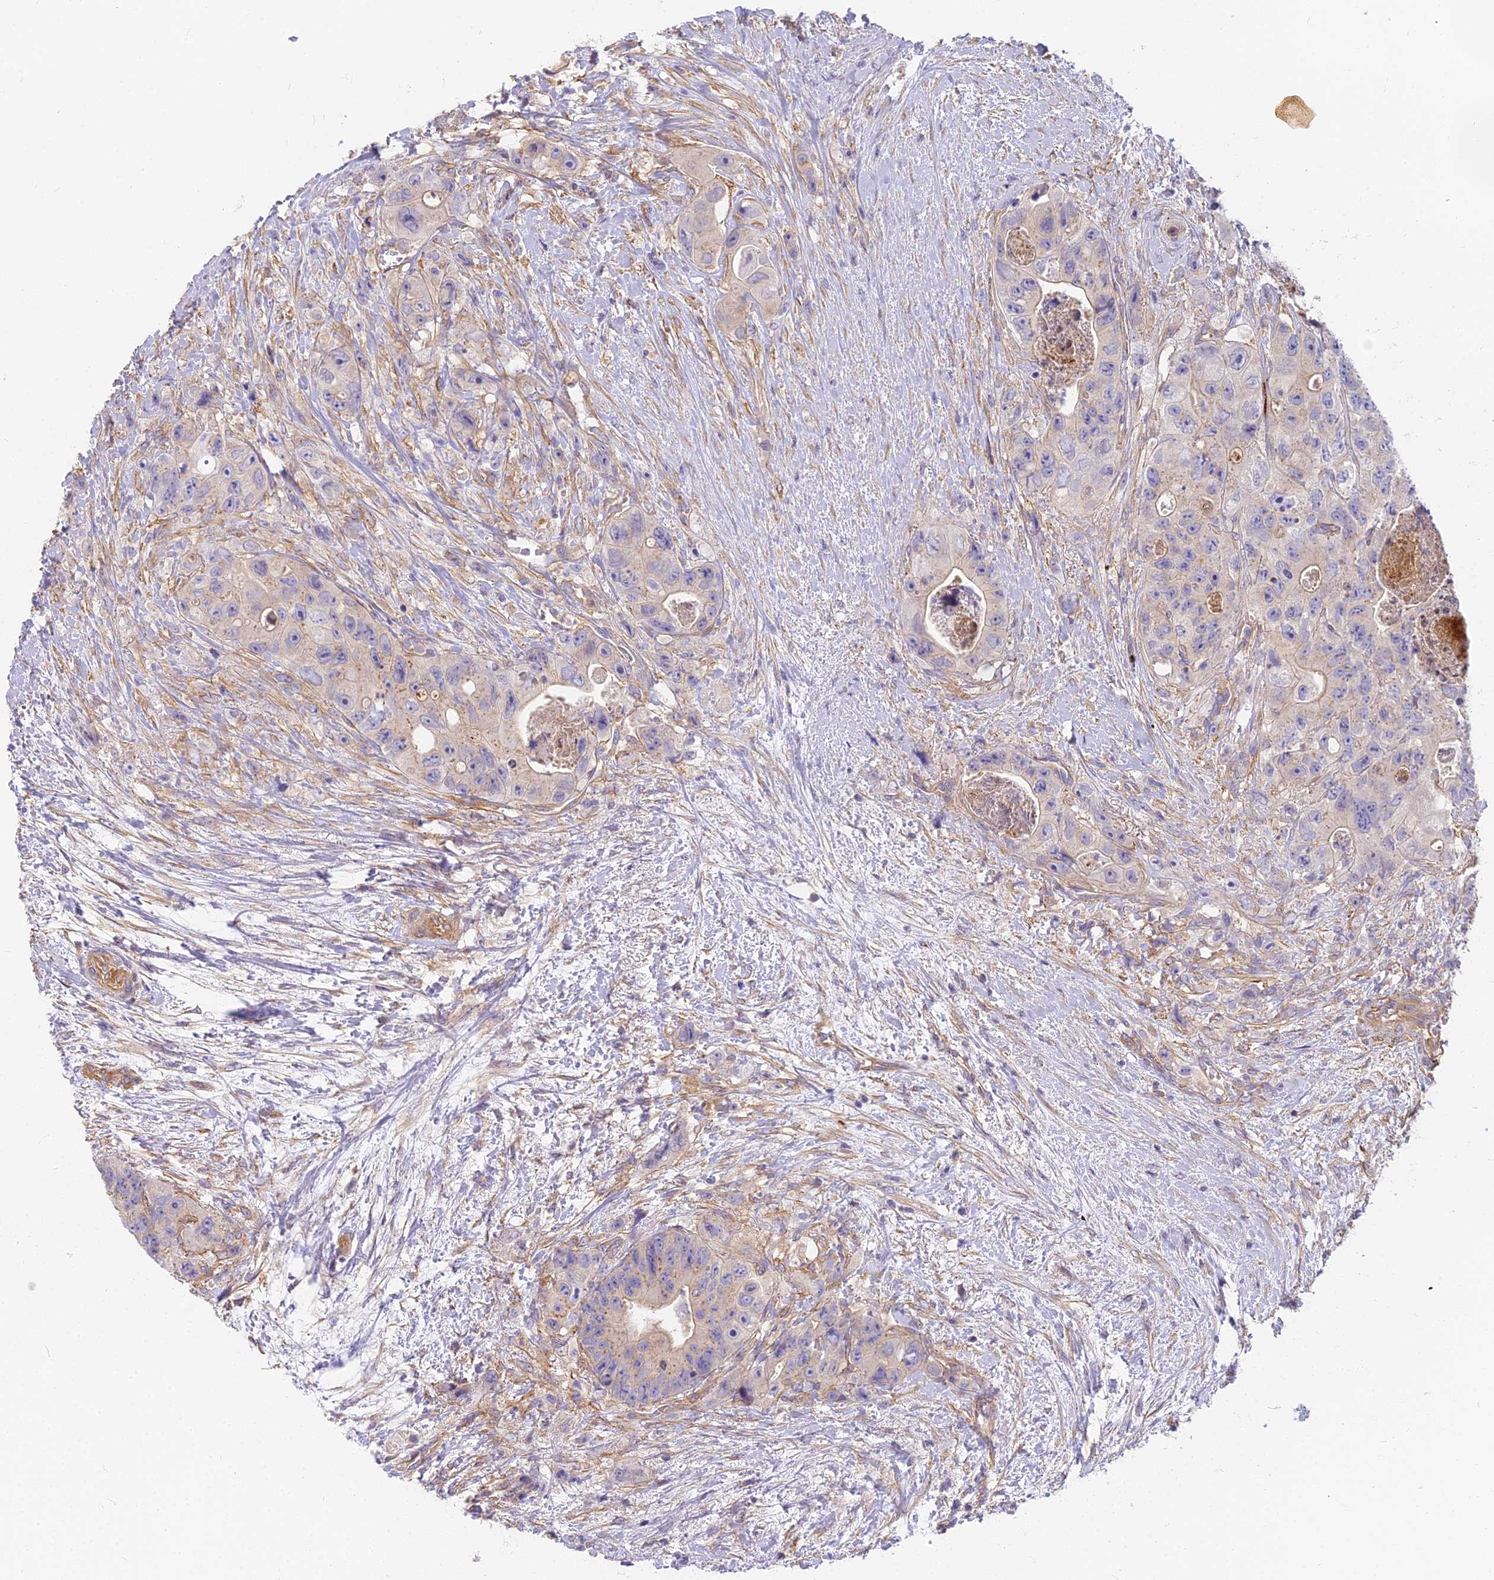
{"staining": {"intensity": "weak", "quantity": "<25%", "location": "cytoplasmic/membranous"}, "tissue": "colorectal cancer", "cell_type": "Tumor cells", "image_type": "cancer", "snomed": [{"axis": "morphology", "description": "Adenocarcinoma, NOS"}, {"axis": "topography", "description": "Colon"}], "caption": "A high-resolution histopathology image shows IHC staining of colorectal adenocarcinoma, which shows no significant positivity in tumor cells.", "gene": "HLA-DOA", "patient": {"sex": "female", "age": 46}}